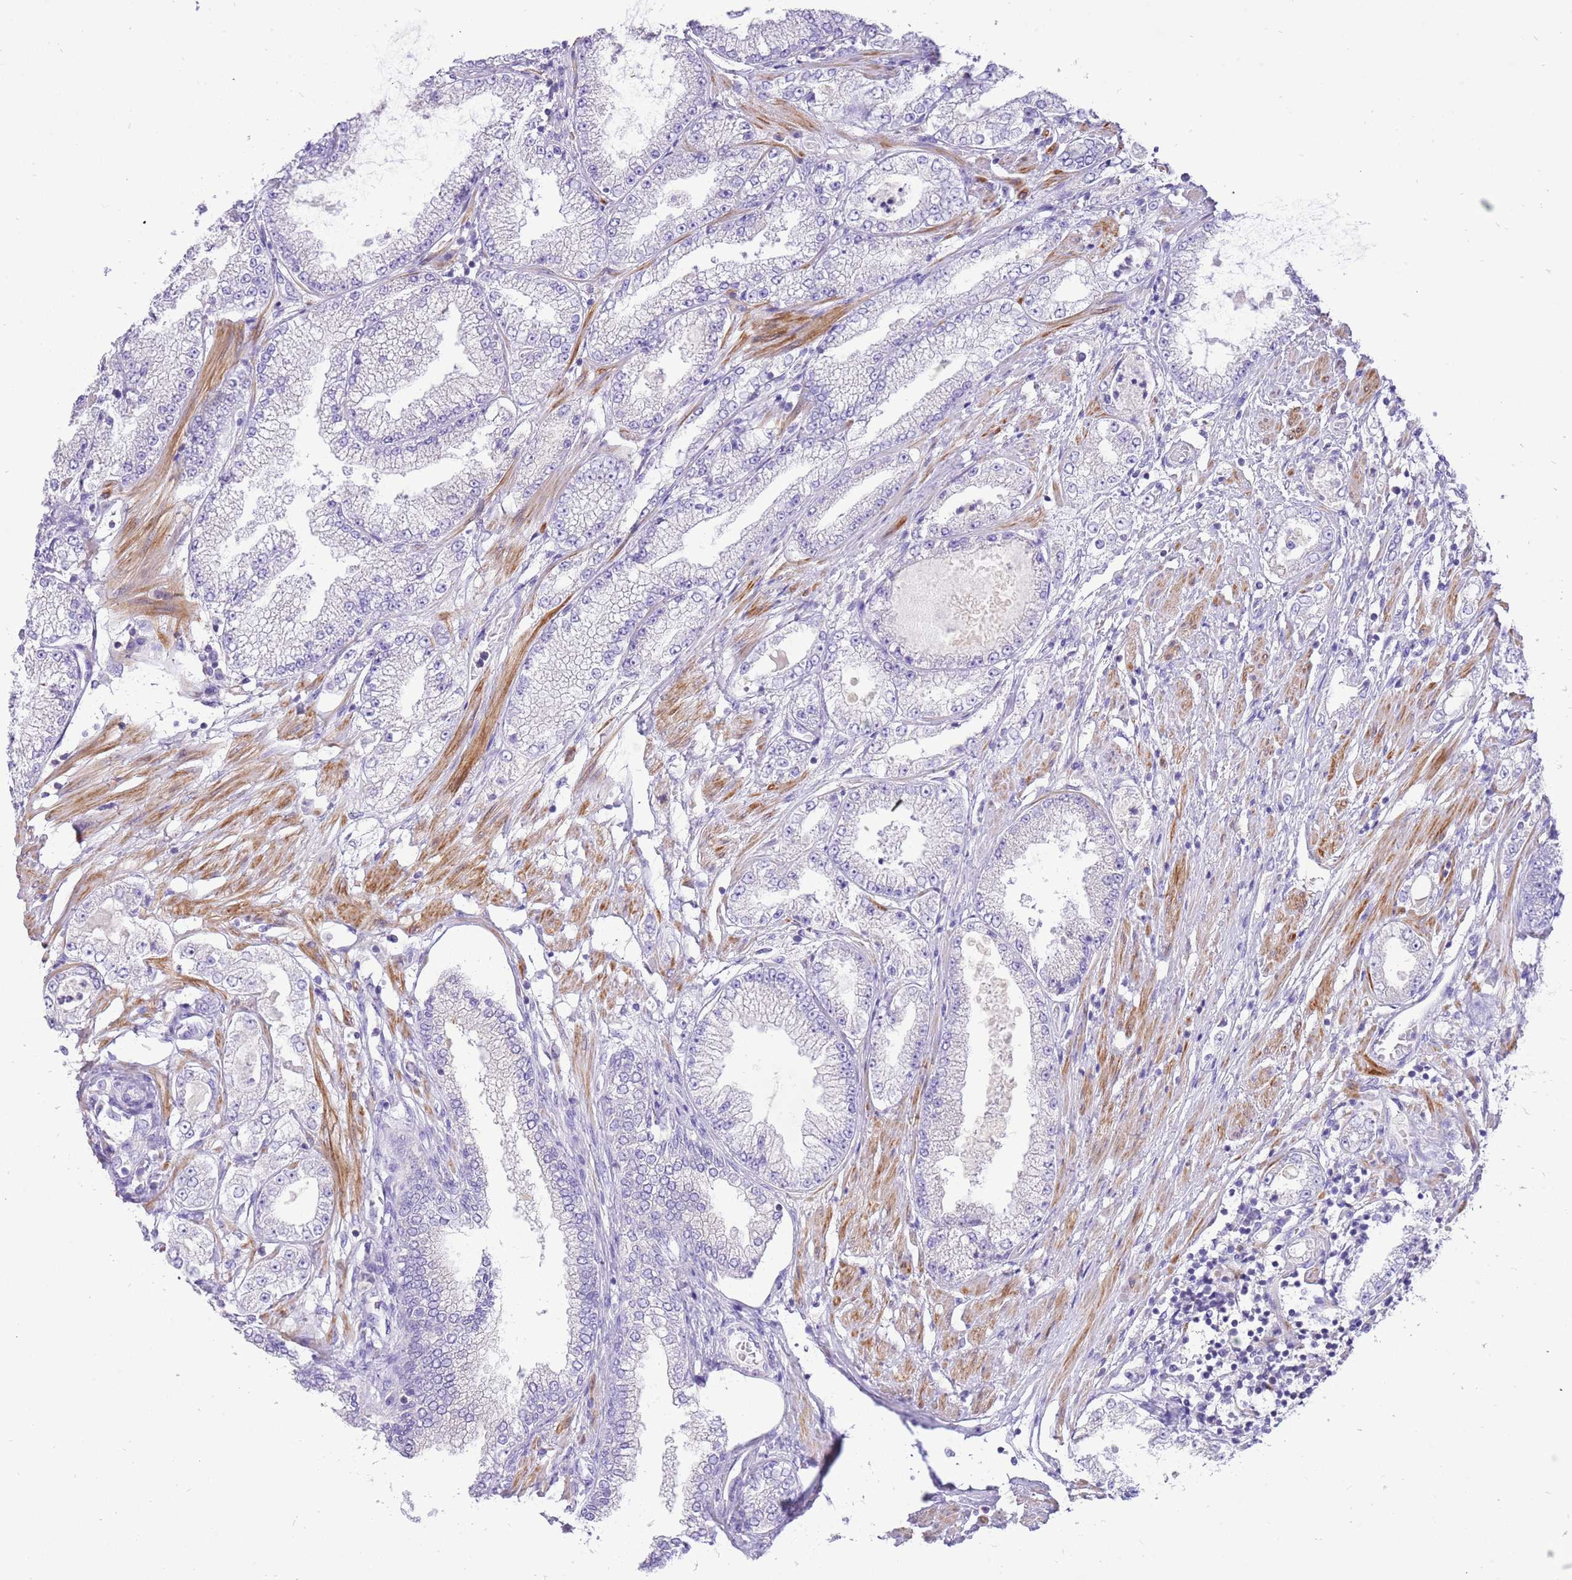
{"staining": {"intensity": "negative", "quantity": "none", "location": "none"}, "tissue": "prostate cancer", "cell_type": "Tumor cells", "image_type": "cancer", "snomed": [{"axis": "morphology", "description": "Adenocarcinoma, High grade"}, {"axis": "topography", "description": "Prostate"}], "caption": "Immunohistochemical staining of human prostate high-grade adenocarcinoma reveals no significant expression in tumor cells.", "gene": "GLCE", "patient": {"sex": "male", "age": 69}}